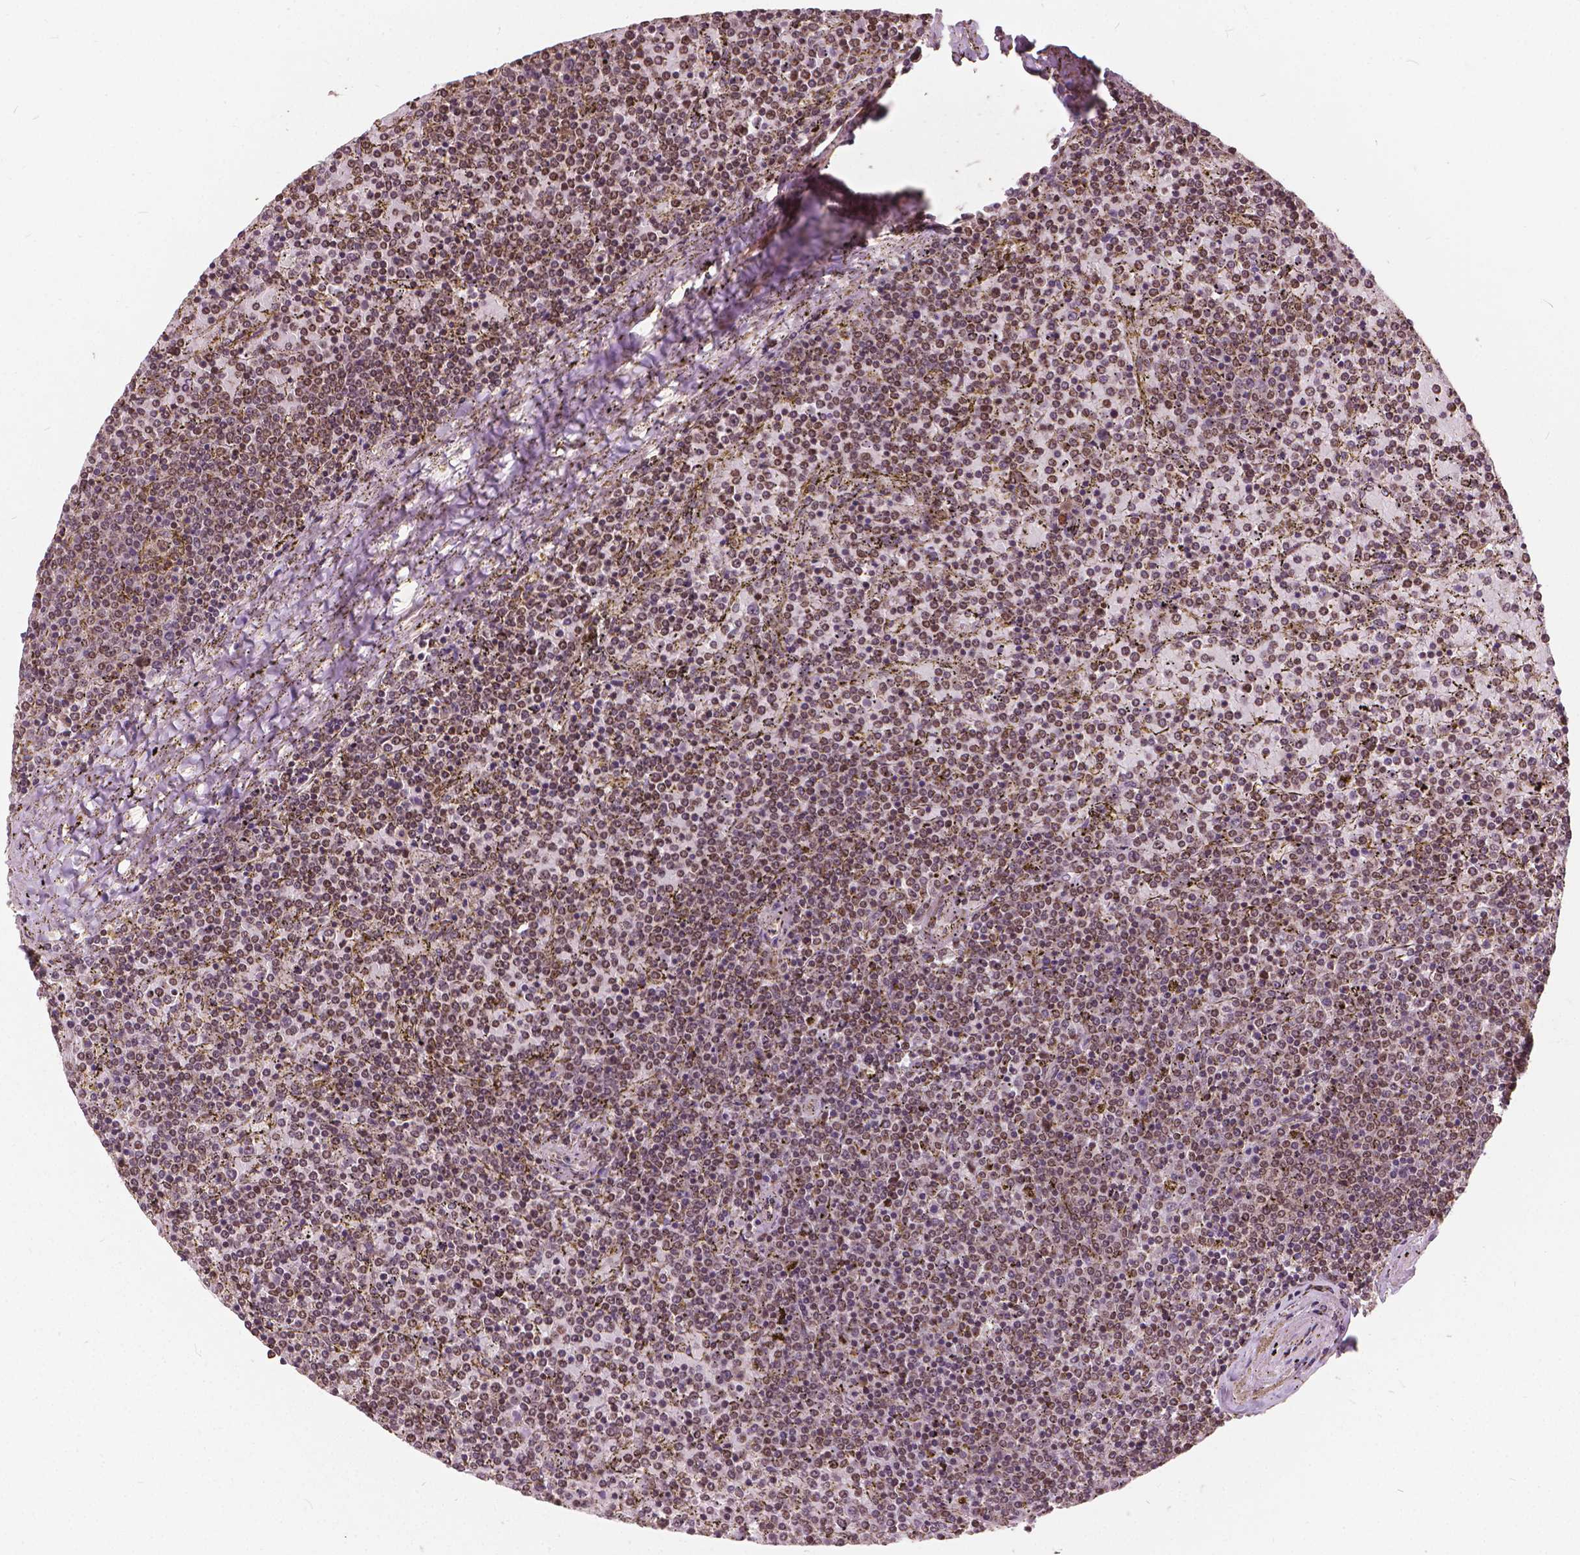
{"staining": {"intensity": "weak", "quantity": ">75%", "location": "nuclear"}, "tissue": "lymphoma", "cell_type": "Tumor cells", "image_type": "cancer", "snomed": [{"axis": "morphology", "description": "Malignant lymphoma, non-Hodgkin's type, Low grade"}, {"axis": "topography", "description": "Spleen"}], "caption": "Approximately >75% of tumor cells in lymphoma exhibit weak nuclear protein positivity as visualized by brown immunohistochemical staining.", "gene": "GPS2", "patient": {"sex": "female", "age": 77}}